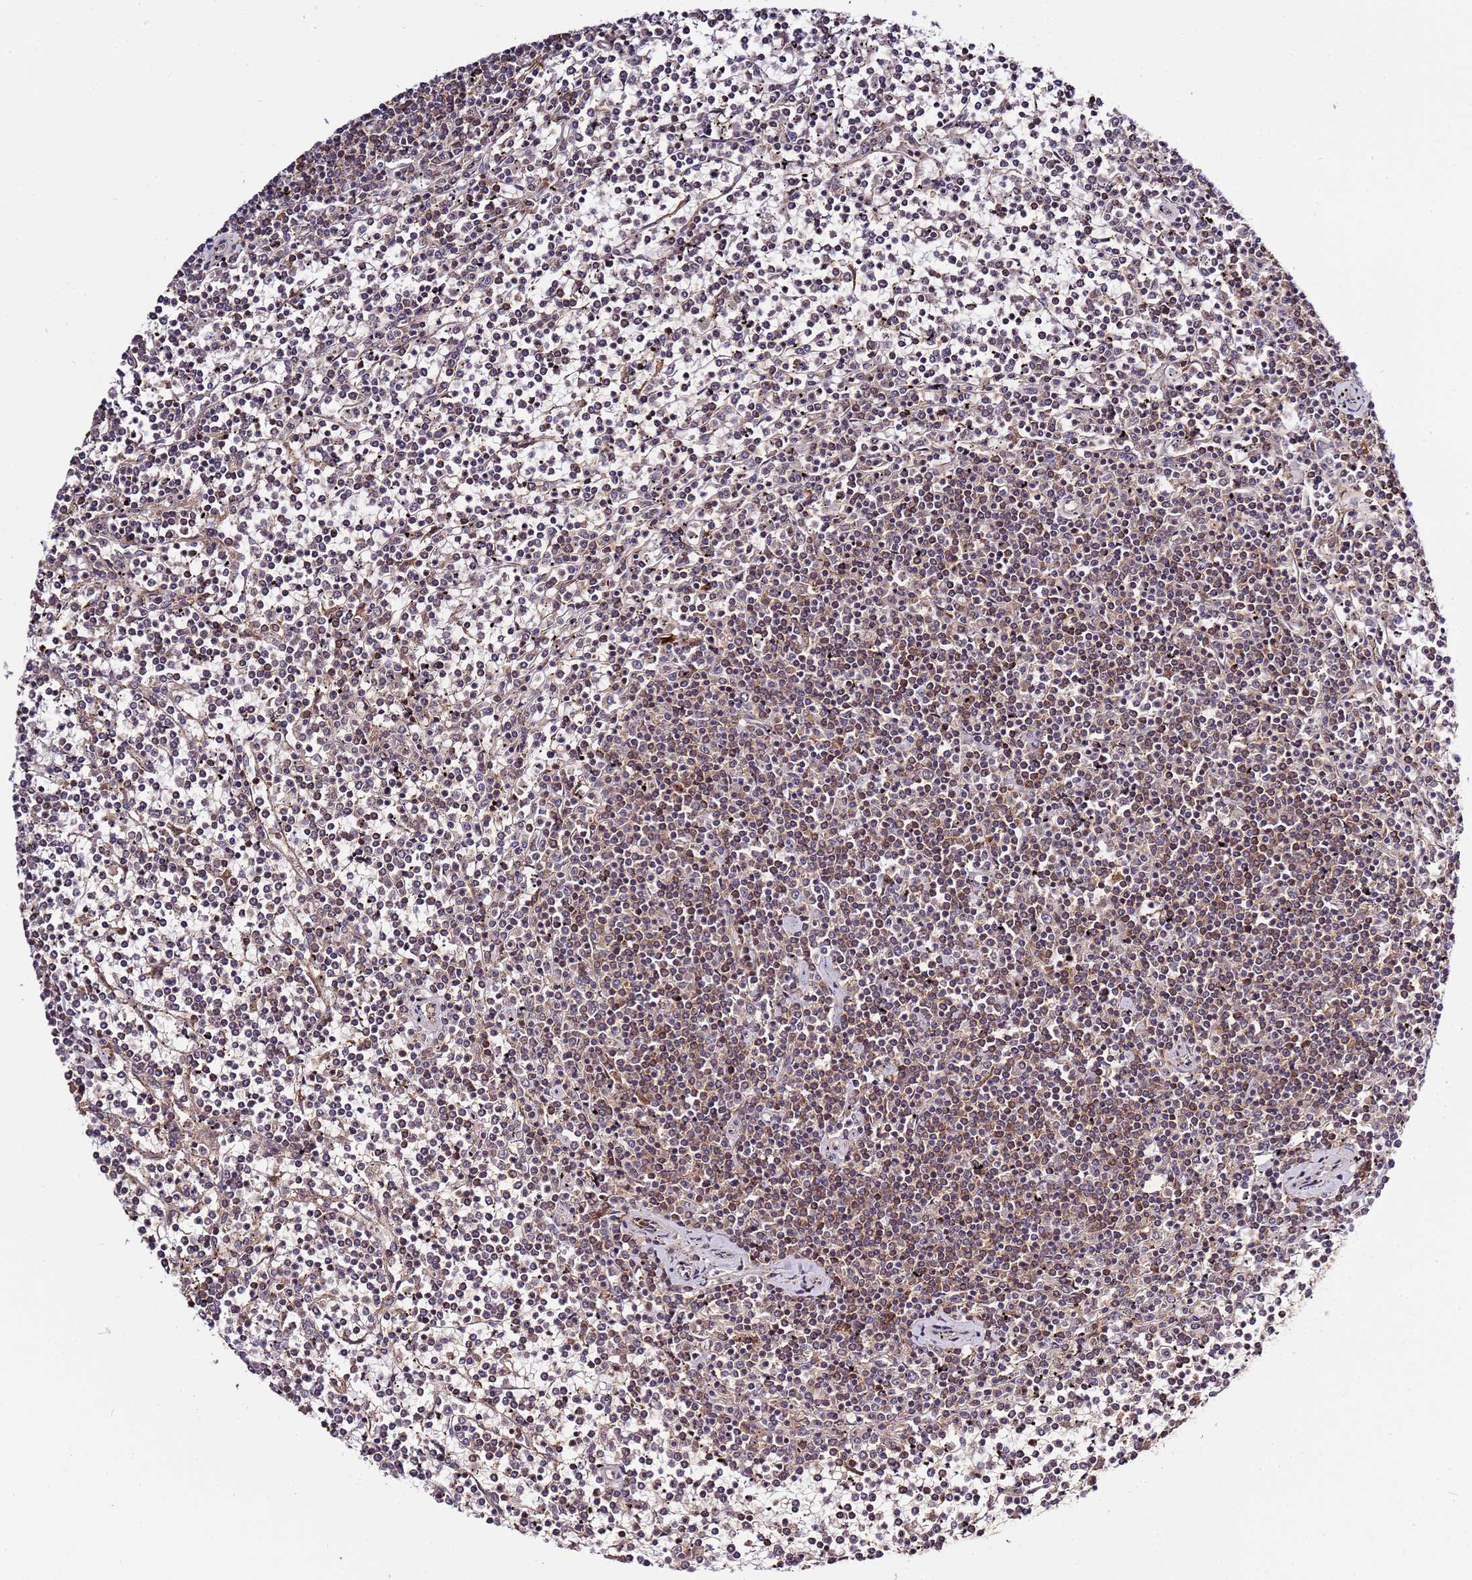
{"staining": {"intensity": "moderate", "quantity": "25%-75%", "location": "nuclear"}, "tissue": "lymphoma", "cell_type": "Tumor cells", "image_type": "cancer", "snomed": [{"axis": "morphology", "description": "Malignant lymphoma, non-Hodgkin's type, Low grade"}, {"axis": "topography", "description": "Spleen"}], "caption": "High-magnification brightfield microscopy of malignant lymphoma, non-Hodgkin's type (low-grade) stained with DAB (3,3'-diaminobenzidine) (brown) and counterstained with hematoxylin (blue). tumor cells exhibit moderate nuclear positivity is identified in approximately25%-75% of cells.", "gene": "ZNF624", "patient": {"sex": "female", "age": 19}}